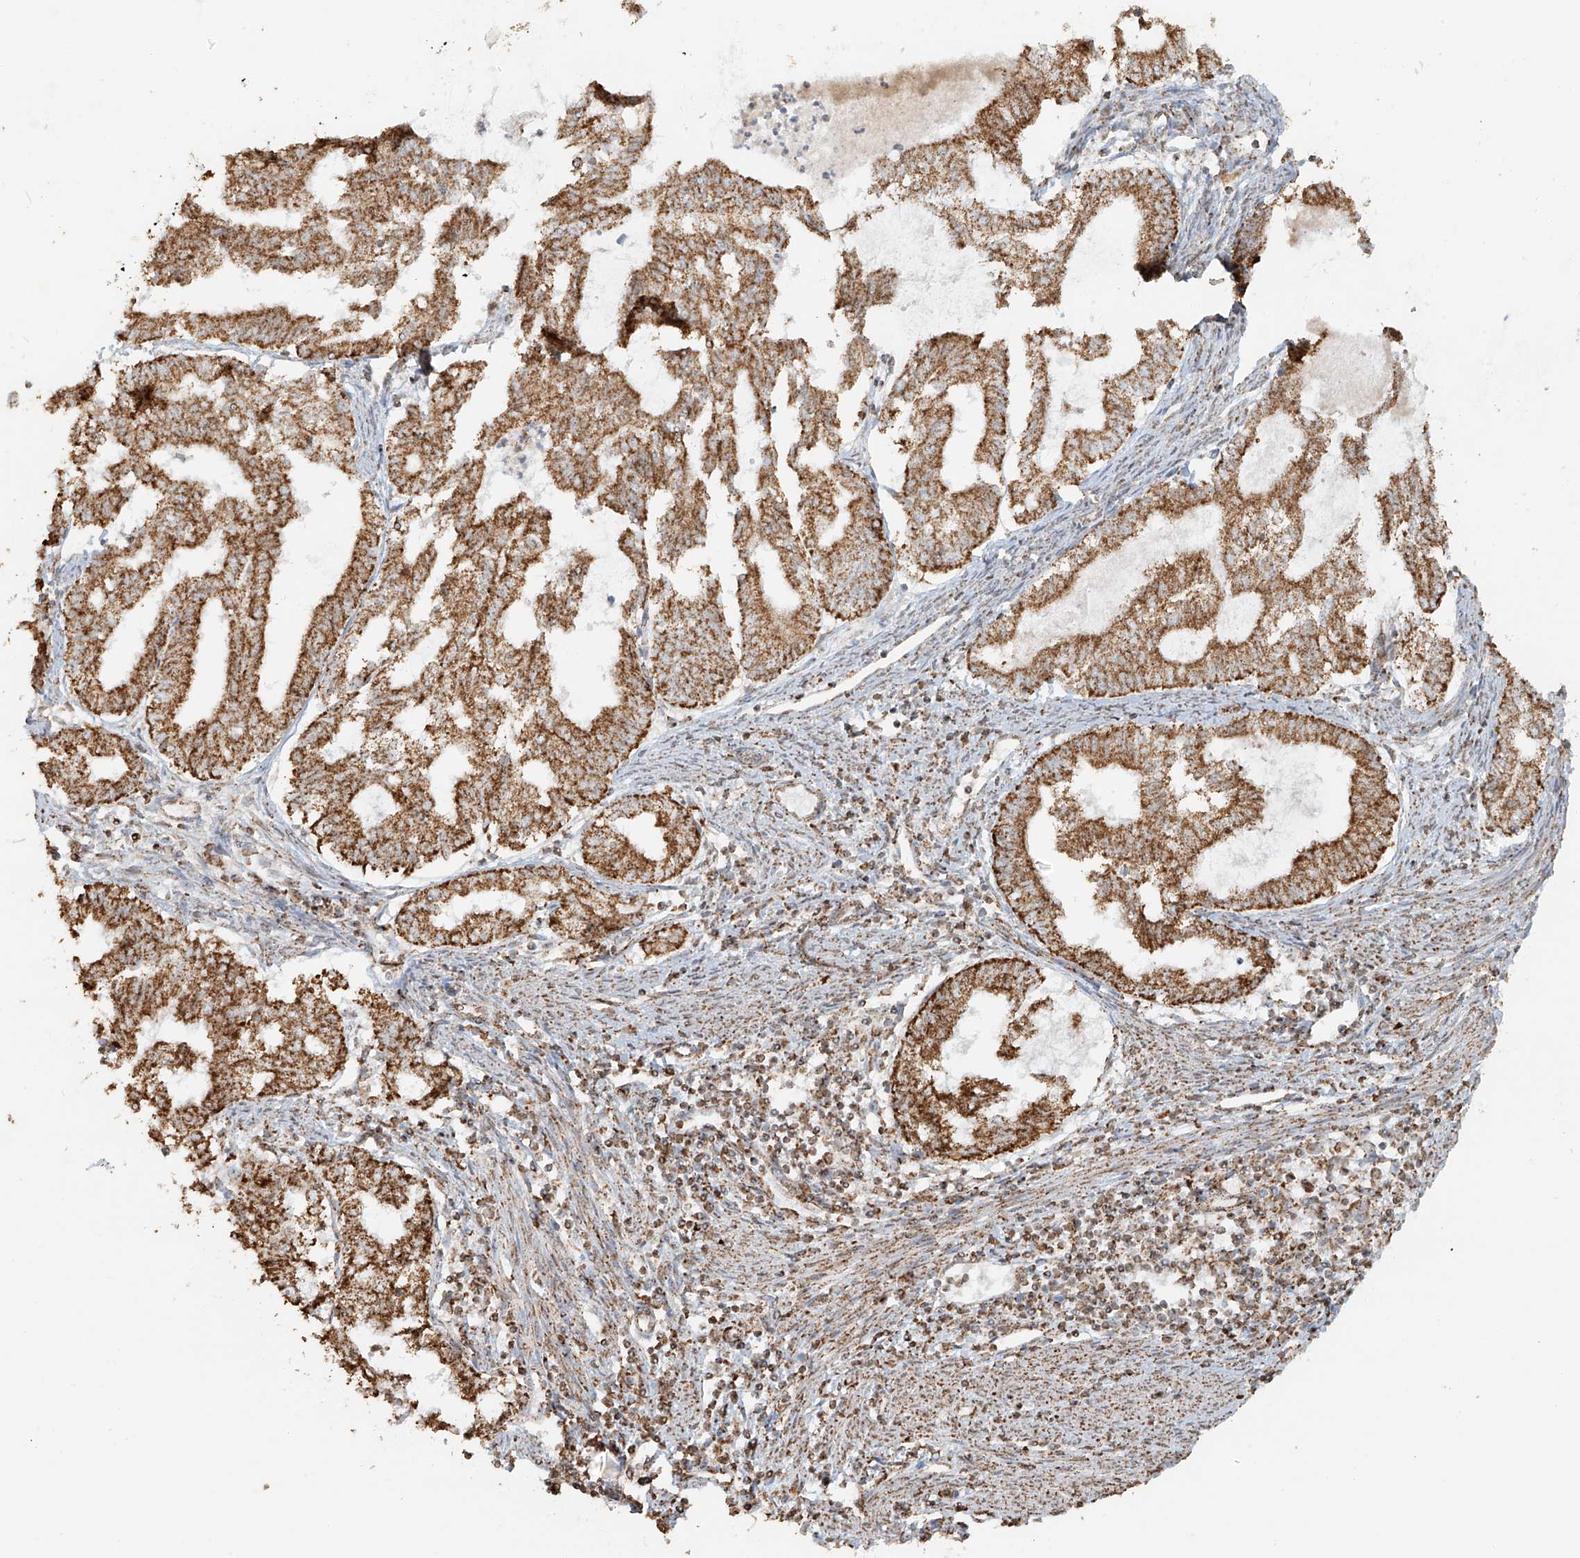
{"staining": {"intensity": "moderate", "quantity": ">75%", "location": "cytoplasmic/membranous"}, "tissue": "endometrial cancer", "cell_type": "Tumor cells", "image_type": "cancer", "snomed": [{"axis": "morphology", "description": "Adenocarcinoma, NOS"}, {"axis": "topography", "description": "Endometrium"}], "caption": "Immunohistochemical staining of endometrial cancer shows moderate cytoplasmic/membranous protein positivity in about >75% of tumor cells.", "gene": "MIPEP", "patient": {"sex": "female", "age": 79}}